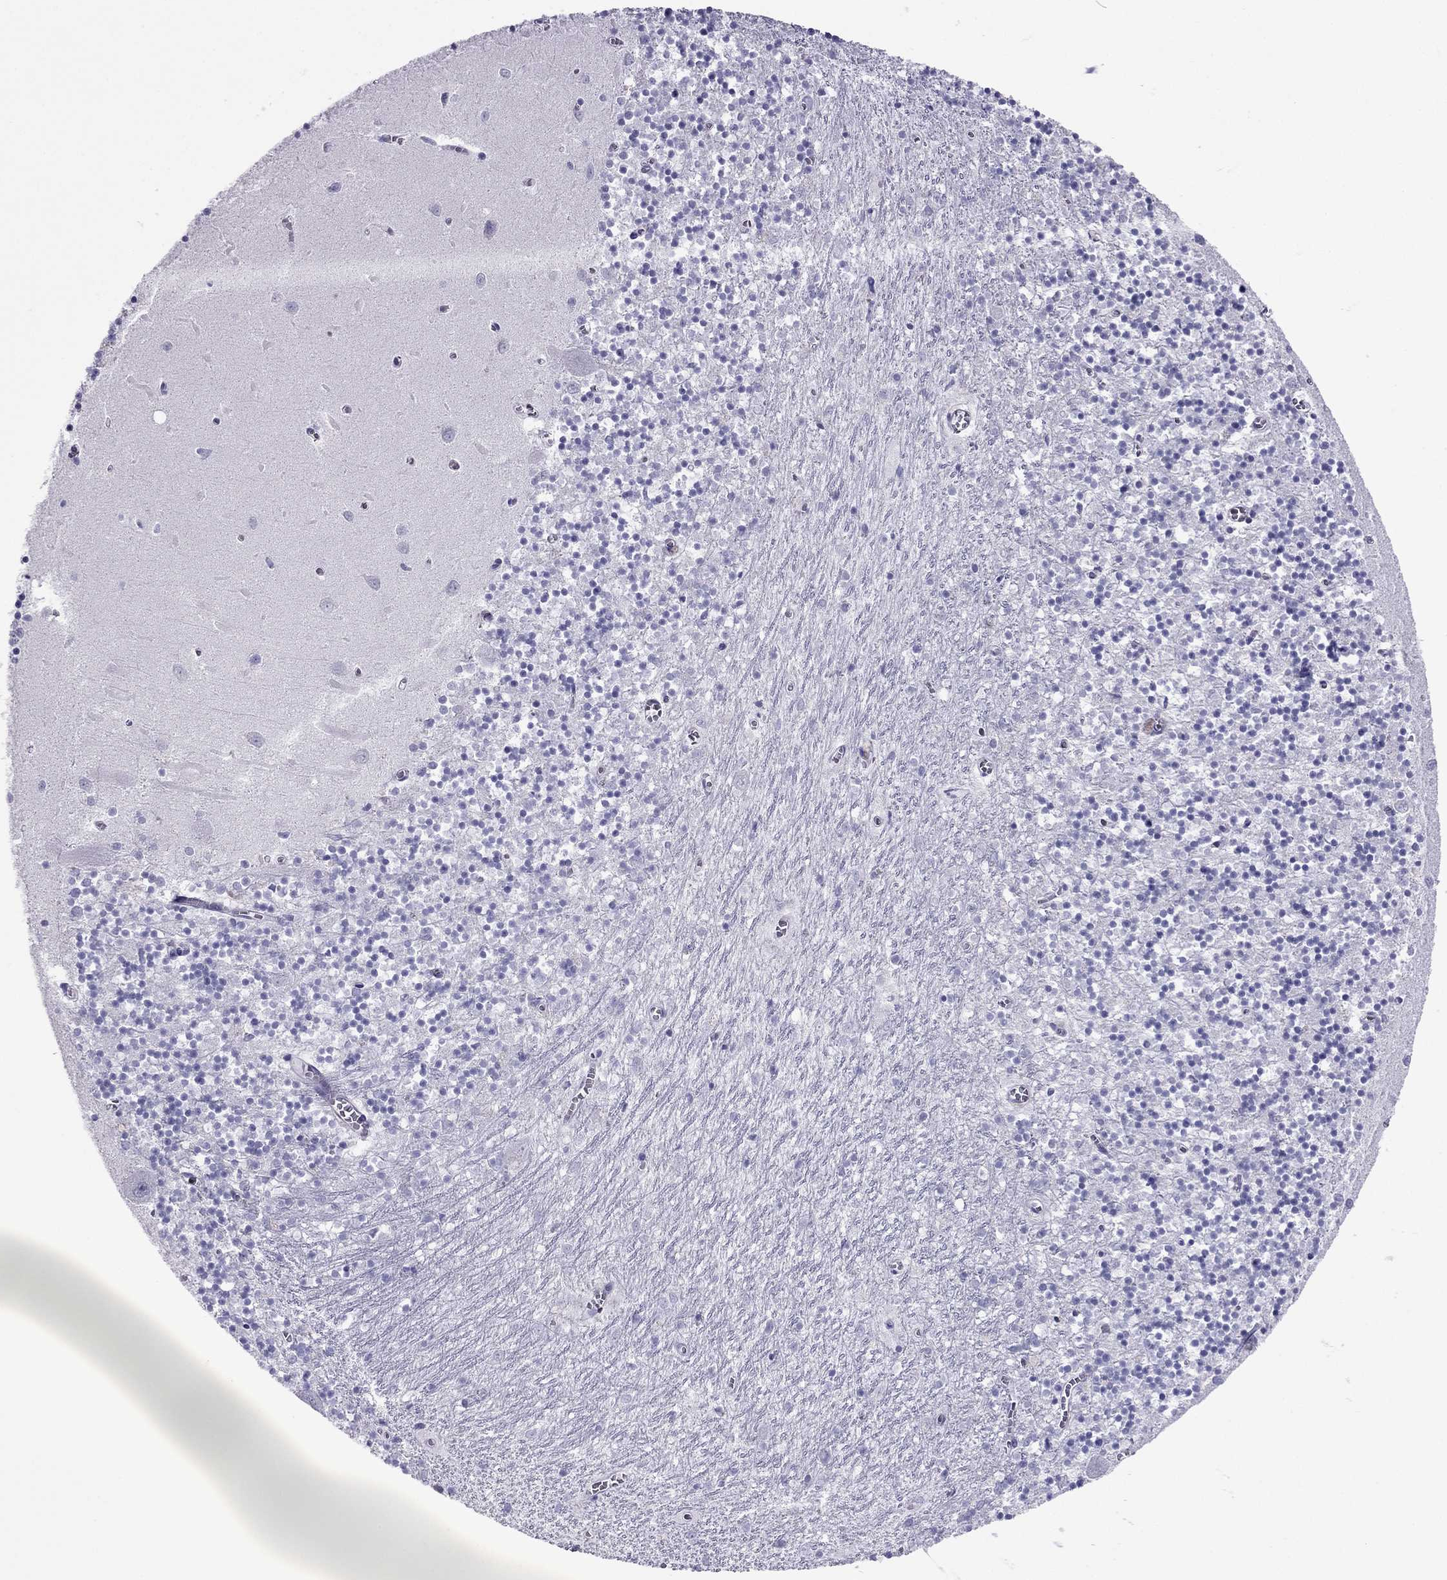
{"staining": {"intensity": "negative", "quantity": "none", "location": "none"}, "tissue": "cerebellum", "cell_type": "Cells in granular layer", "image_type": "normal", "snomed": [{"axis": "morphology", "description": "Normal tissue, NOS"}, {"axis": "topography", "description": "Cerebellum"}], "caption": "Protein analysis of normal cerebellum reveals no significant positivity in cells in granular layer. Nuclei are stained in blue.", "gene": "MYL11", "patient": {"sex": "female", "age": 64}}